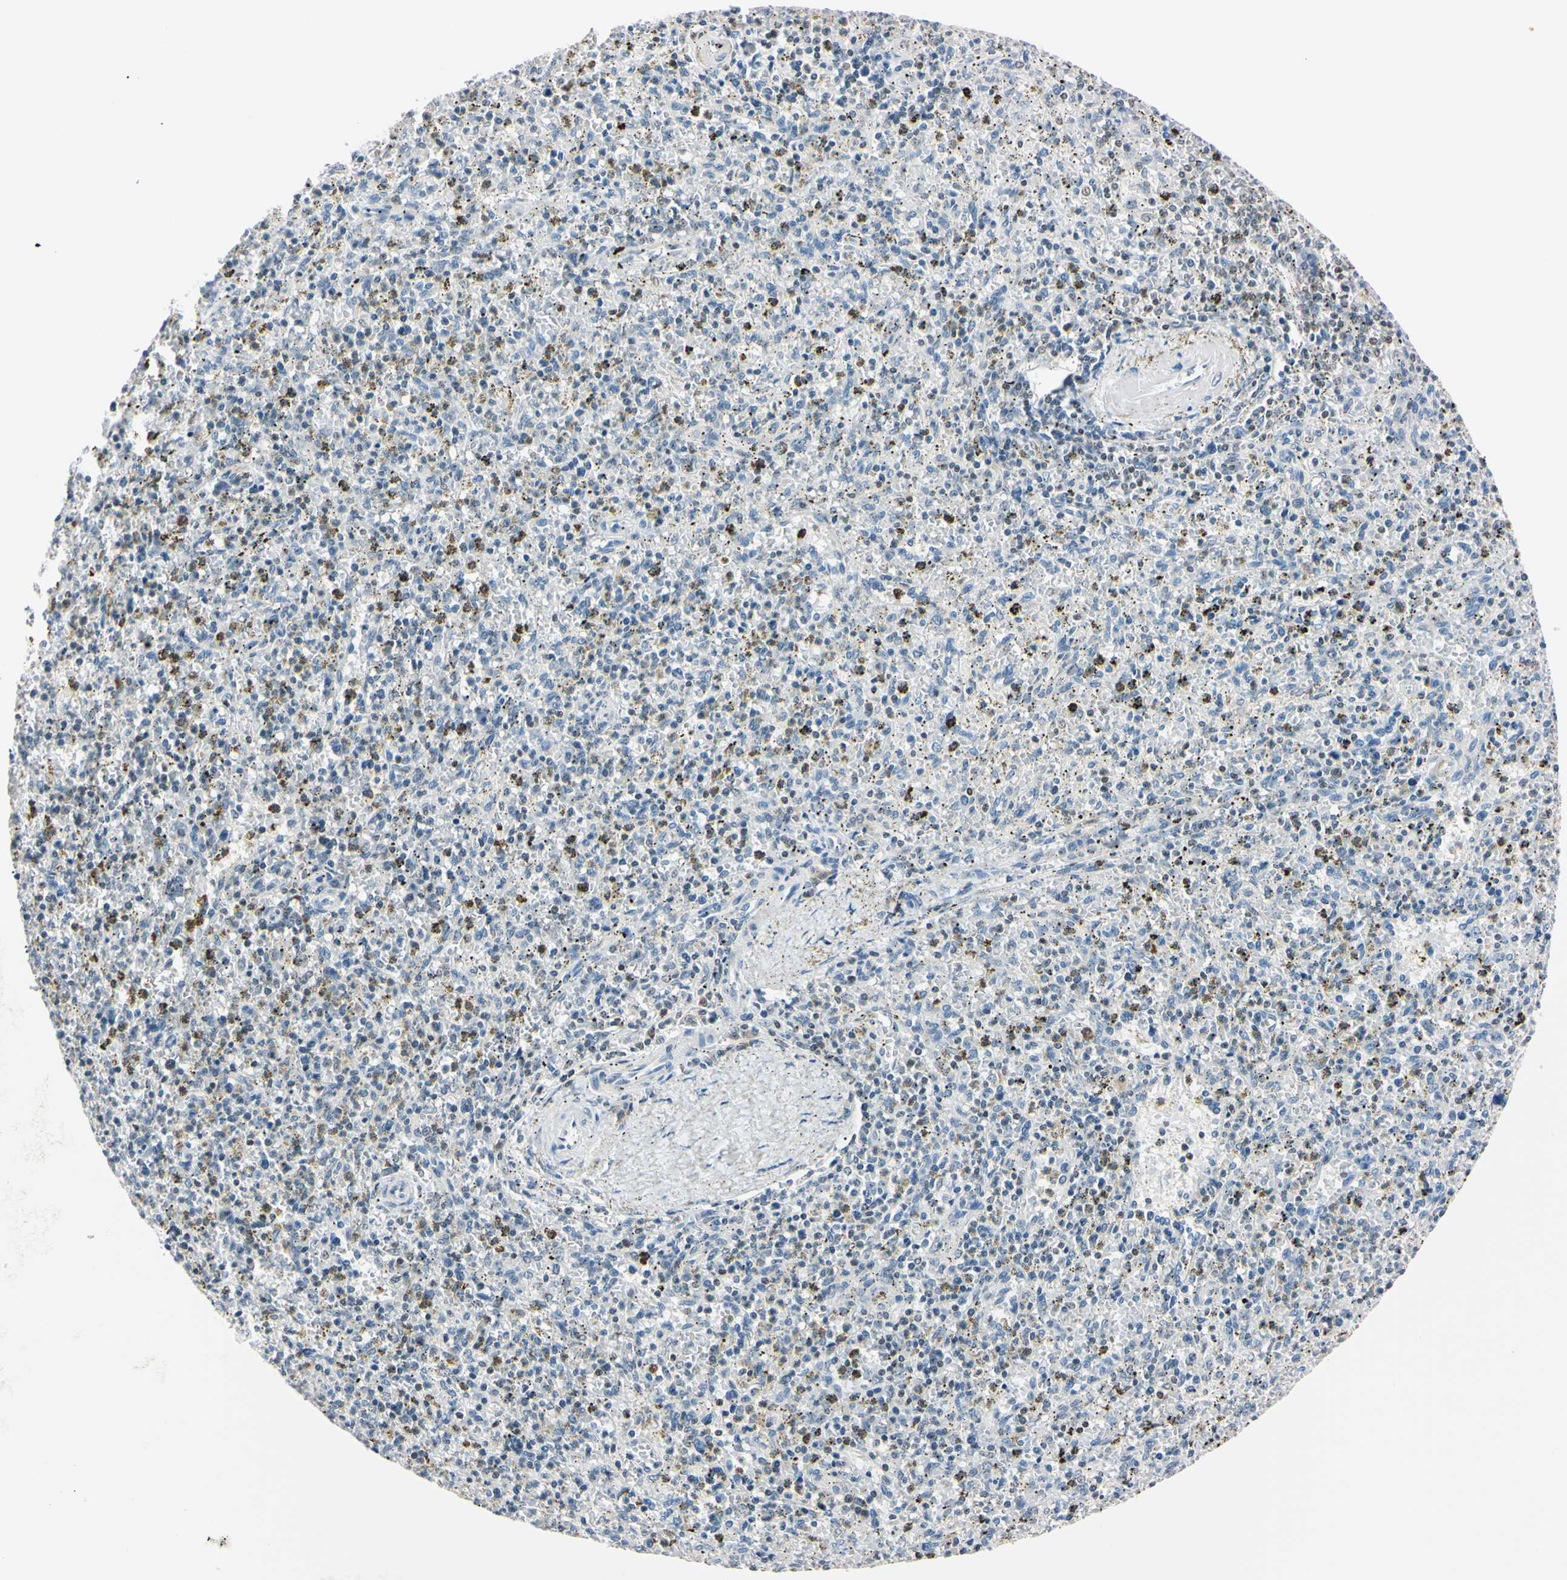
{"staining": {"intensity": "negative", "quantity": "none", "location": "none"}, "tissue": "spleen", "cell_type": "Cells in red pulp", "image_type": "normal", "snomed": [{"axis": "morphology", "description": "Normal tissue, NOS"}, {"axis": "topography", "description": "Spleen"}], "caption": "The immunohistochemistry micrograph has no significant expression in cells in red pulp of spleen.", "gene": "C1orf174", "patient": {"sex": "male", "age": 72}}